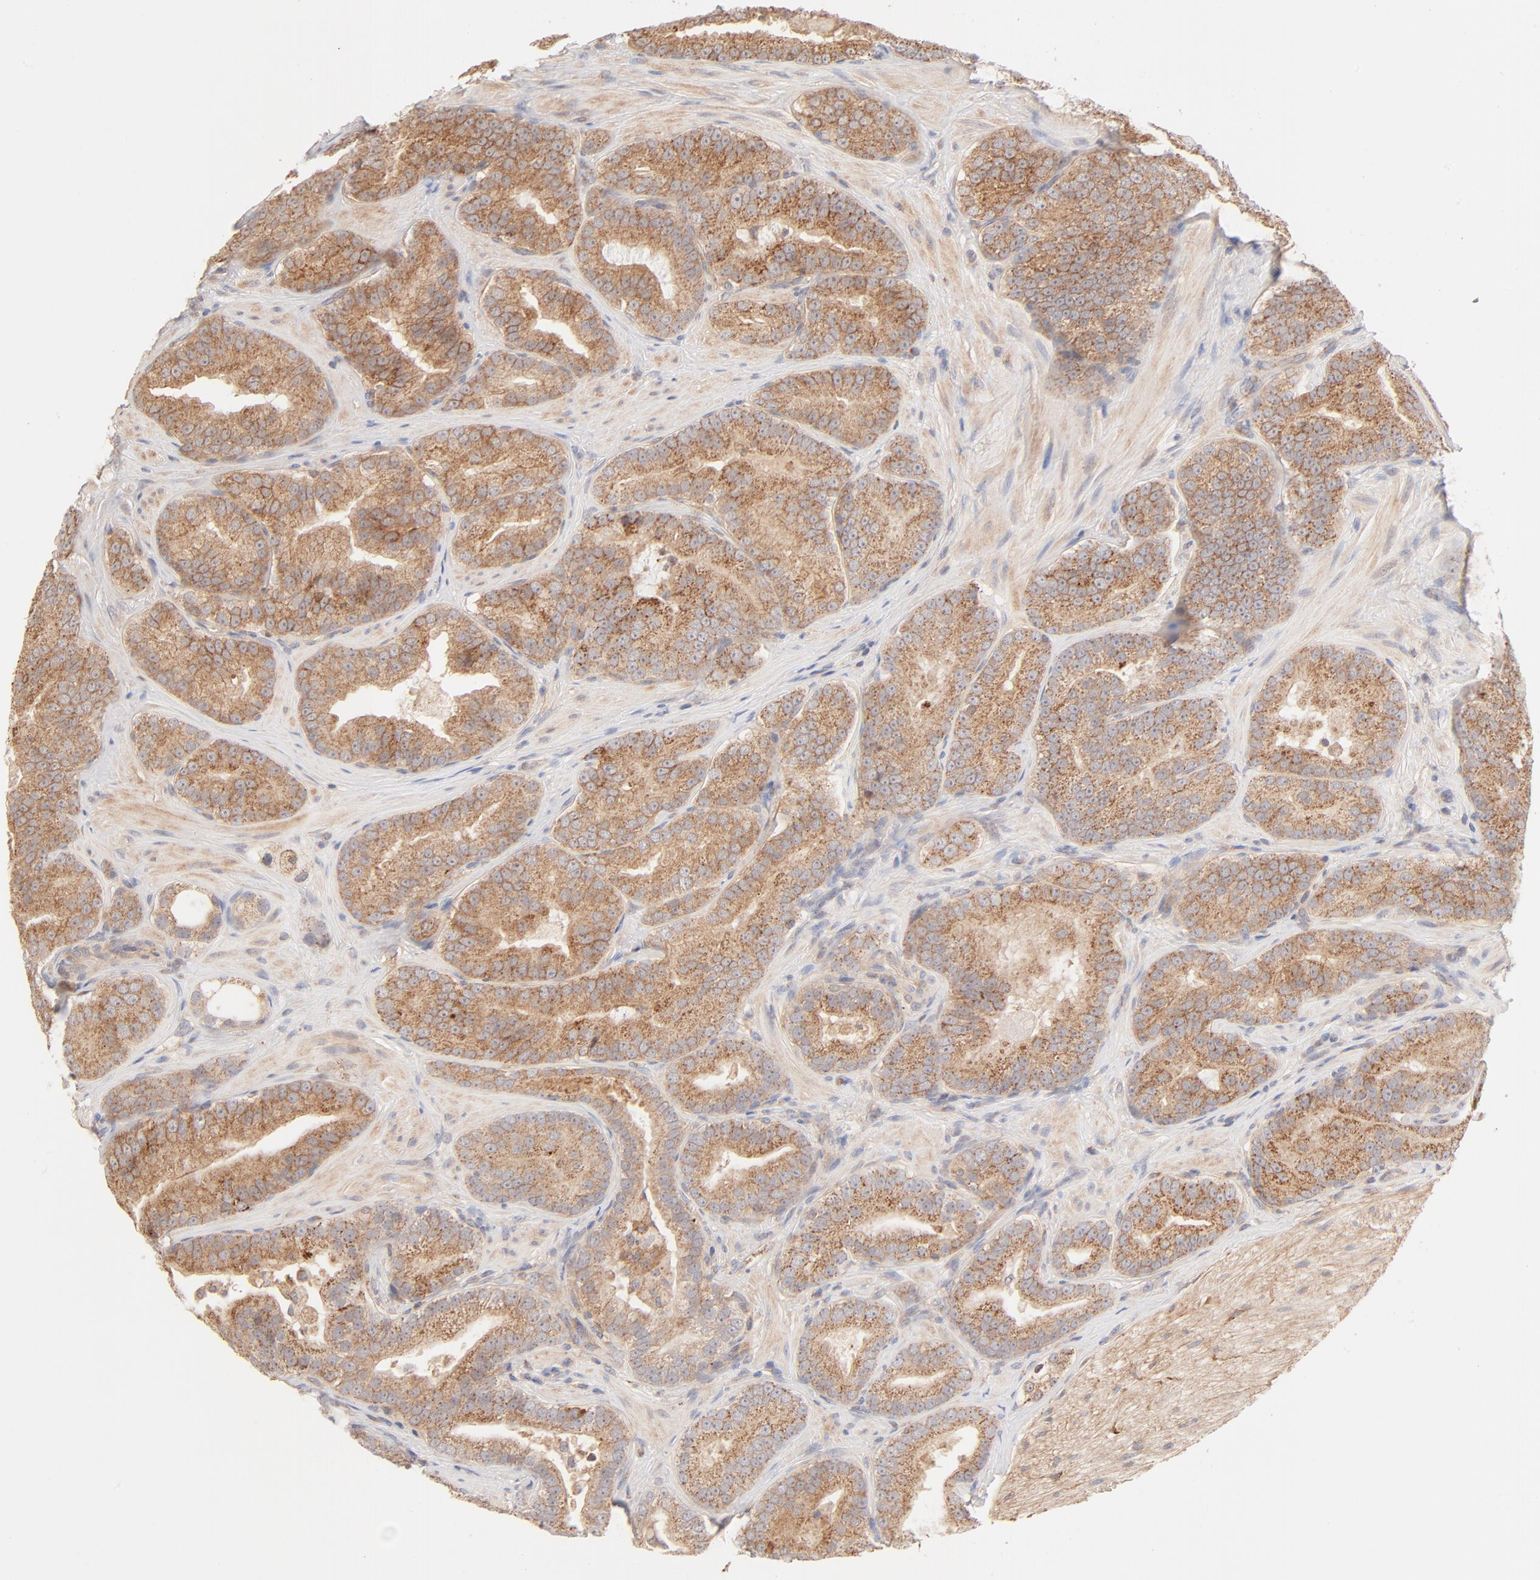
{"staining": {"intensity": "moderate", "quantity": ">75%", "location": "cytoplasmic/membranous"}, "tissue": "prostate cancer", "cell_type": "Tumor cells", "image_type": "cancer", "snomed": [{"axis": "morphology", "description": "Adenocarcinoma, Low grade"}, {"axis": "topography", "description": "Prostate"}], "caption": "Immunohistochemical staining of prostate cancer (low-grade adenocarcinoma) shows moderate cytoplasmic/membranous protein staining in approximately >75% of tumor cells. (DAB (3,3'-diaminobenzidine) IHC, brown staining for protein, blue staining for nuclei).", "gene": "CSPG4", "patient": {"sex": "male", "age": 59}}